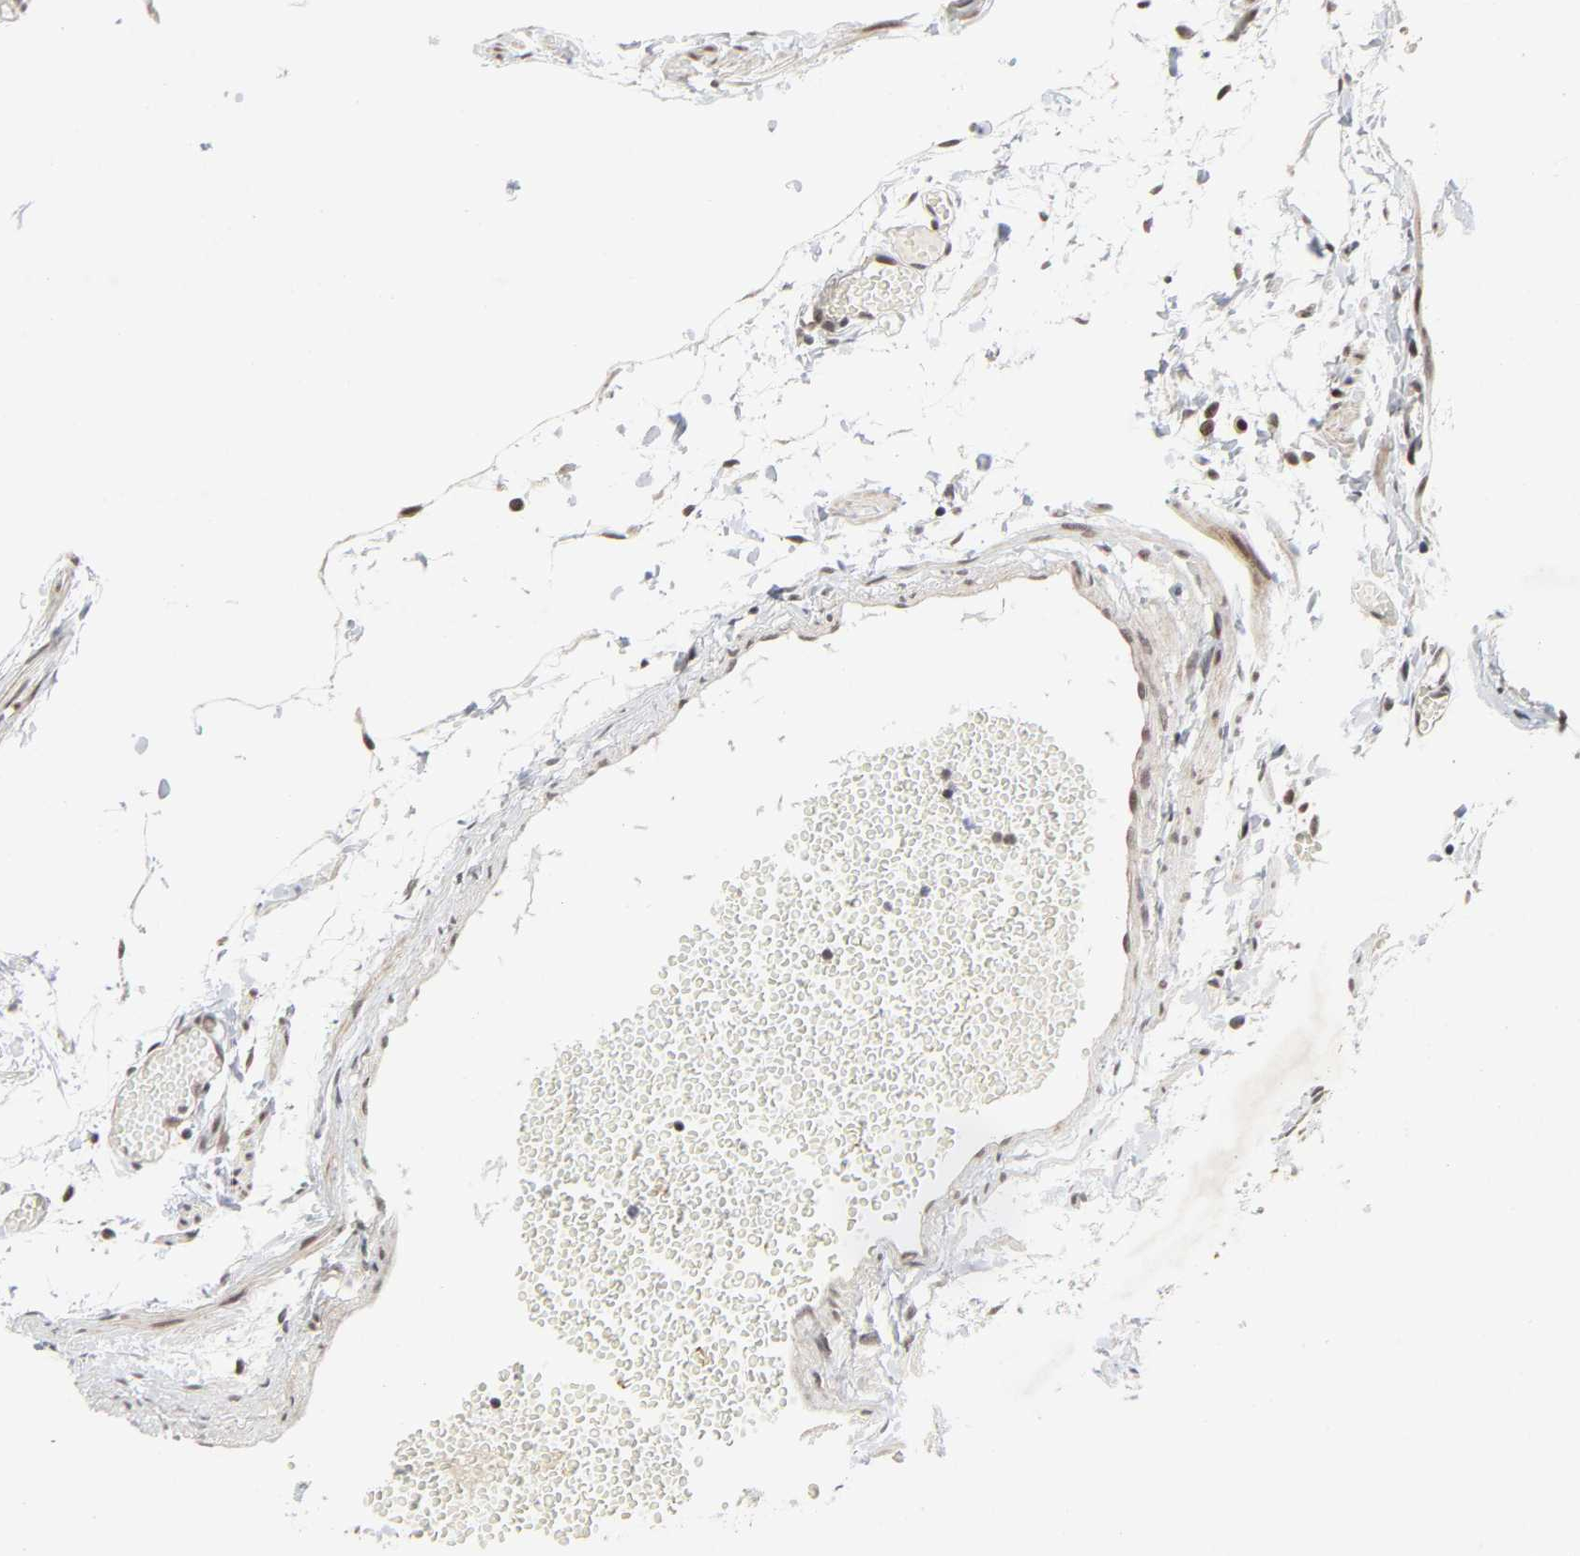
{"staining": {"intensity": "moderate", "quantity": ">75%", "location": "nuclear"}, "tissue": "fallopian tube", "cell_type": "Glandular cells", "image_type": "normal", "snomed": [{"axis": "morphology", "description": "Normal tissue, NOS"}, {"axis": "topography", "description": "Fallopian tube"}], "caption": "Immunohistochemistry of normal human fallopian tube demonstrates medium levels of moderate nuclear positivity in approximately >75% of glandular cells.", "gene": "ZKSCAN8", "patient": {"sex": "female", "age": 29}}